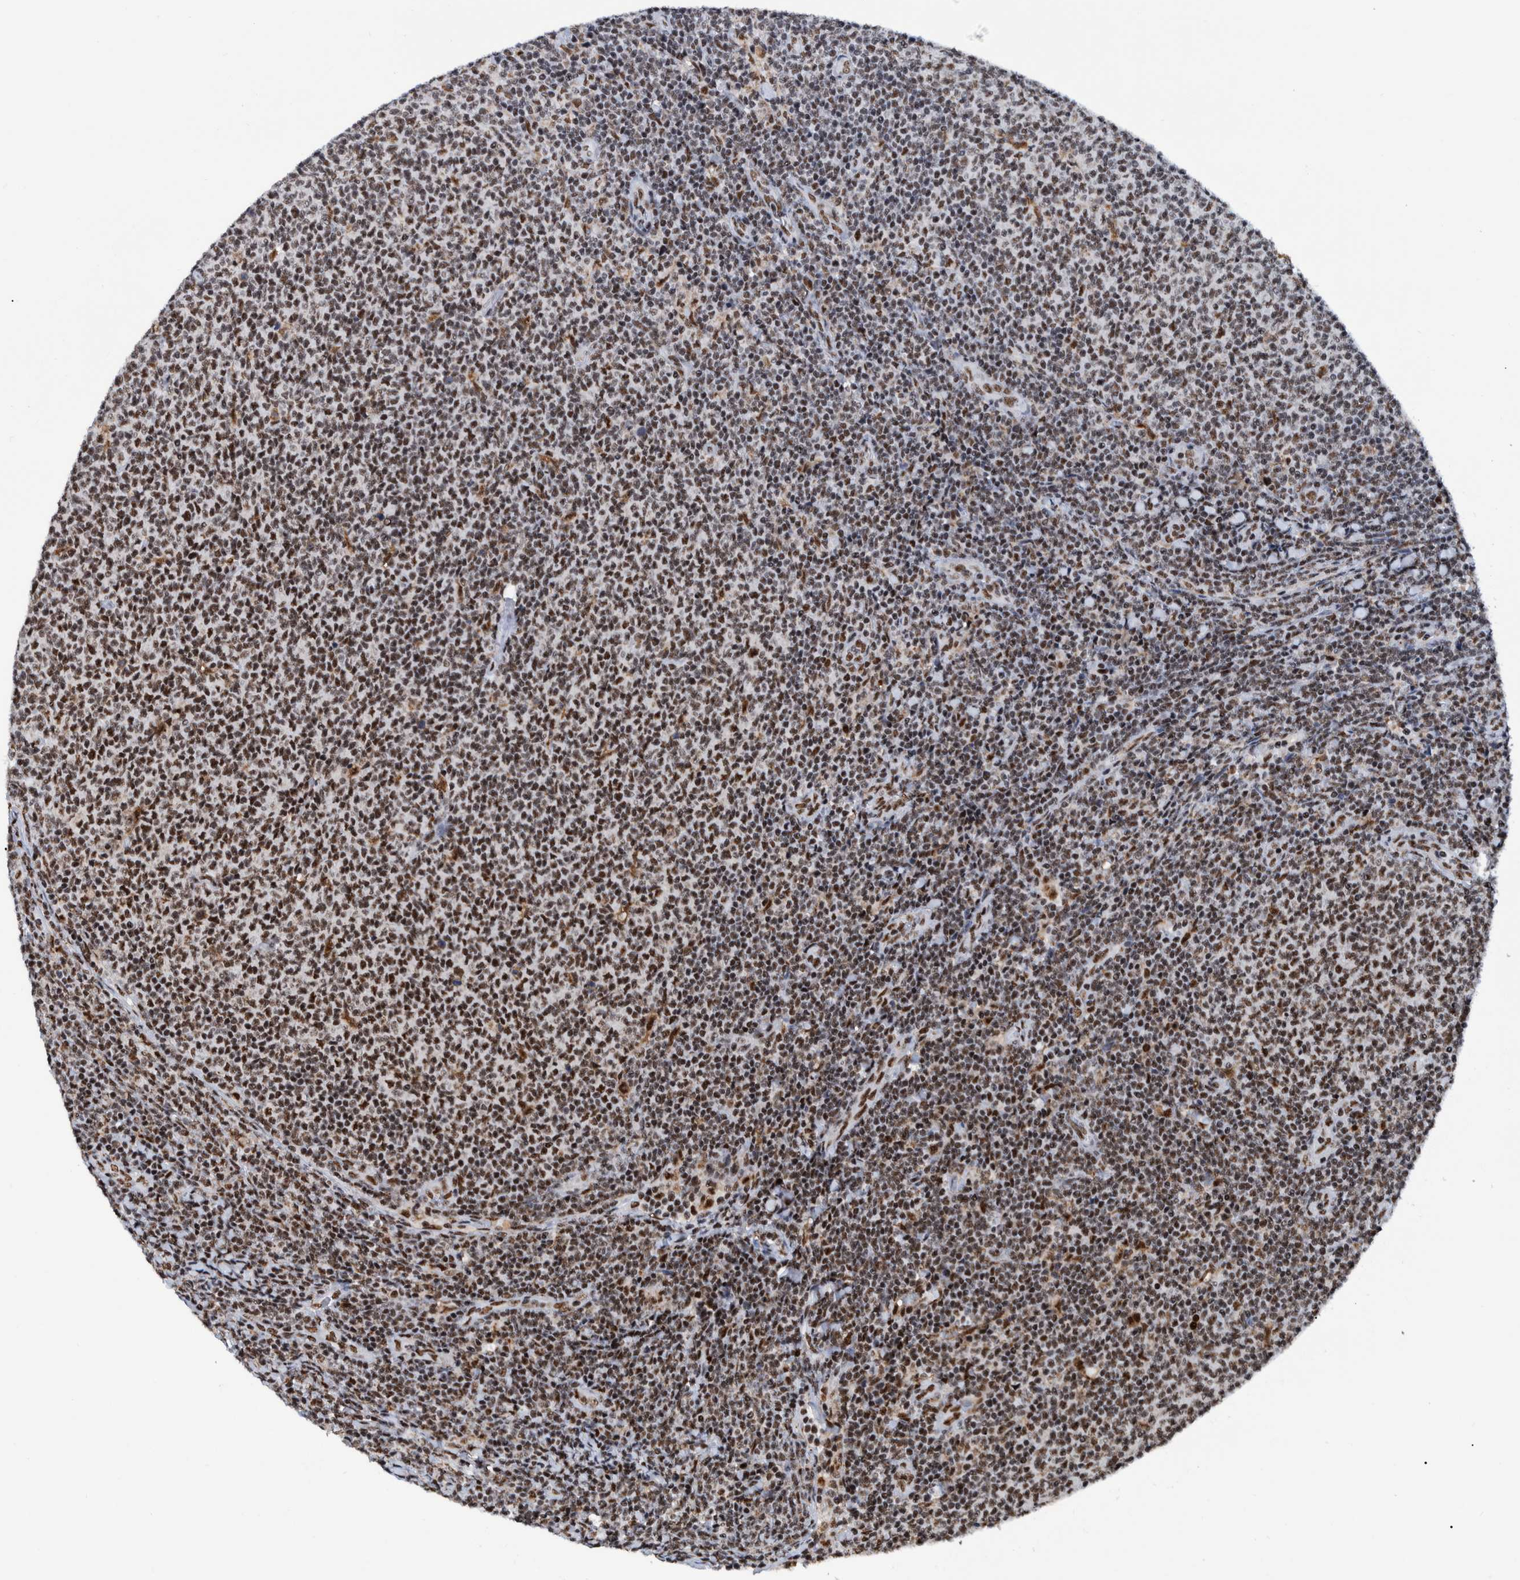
{"staining": {"intensity": "moderate", "quantity": ">75%", "location": "nuclear"}, "tissue": "lymphoma", "cell_type": "Tumor cells", "image_type": "cancer", "snomed": [{"axis": "morphology", "description": "Malignant lymphoma, non-Hodgkin's type, Low grade"}, {"axis": "topography", "description": "Lymph node"}], "caption": "Immunohistochemistry of malignant lymphoma, non-Hodgkin's type (low-grade) exhibits medium levels of moderate nuclear staining in approximately >75% of tumor cells.", "gene": "EFTUD2", "patient": {"sex": "male", "age": 66}}